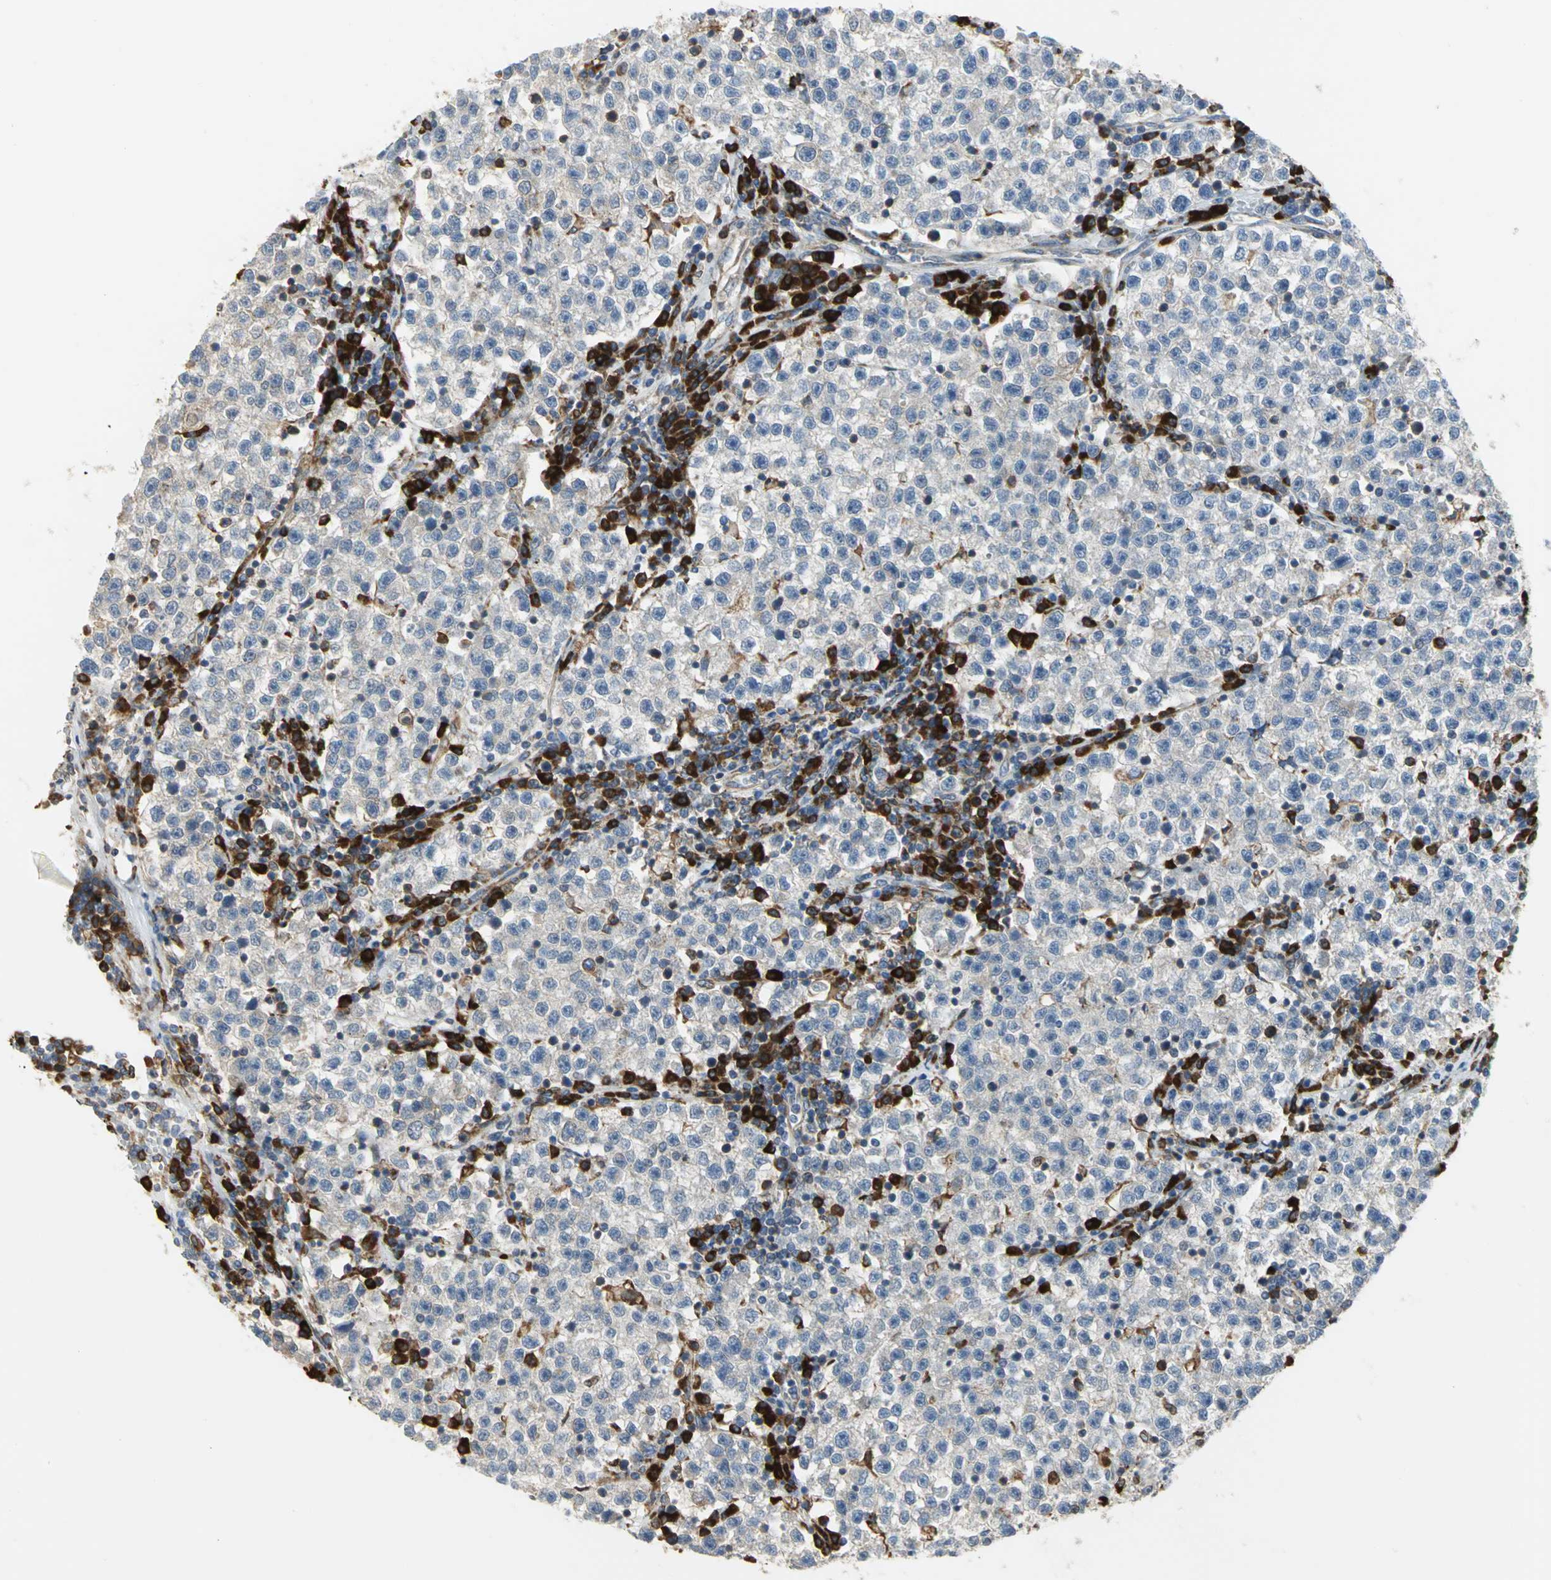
{"staining": {"intensity": "weak", "quantity": "<25%", "location": "cytoplasmic/membranous"}, "tissue": "testis cancer", "cell_type": "Tumor cells", "image_type": "cancer", "snomed": [{"axis": "morphology", "description": "Seminoma, NOS"}, {"axis": "topography", "description": "Testis"}], "caption": "This is an immunohistochemistry photomicrograph of human testis cancer (seminoma). There is no staining in tumor cells.", "gene": "SDF2L1", "patient": {"sex": "male", "age": 22}}